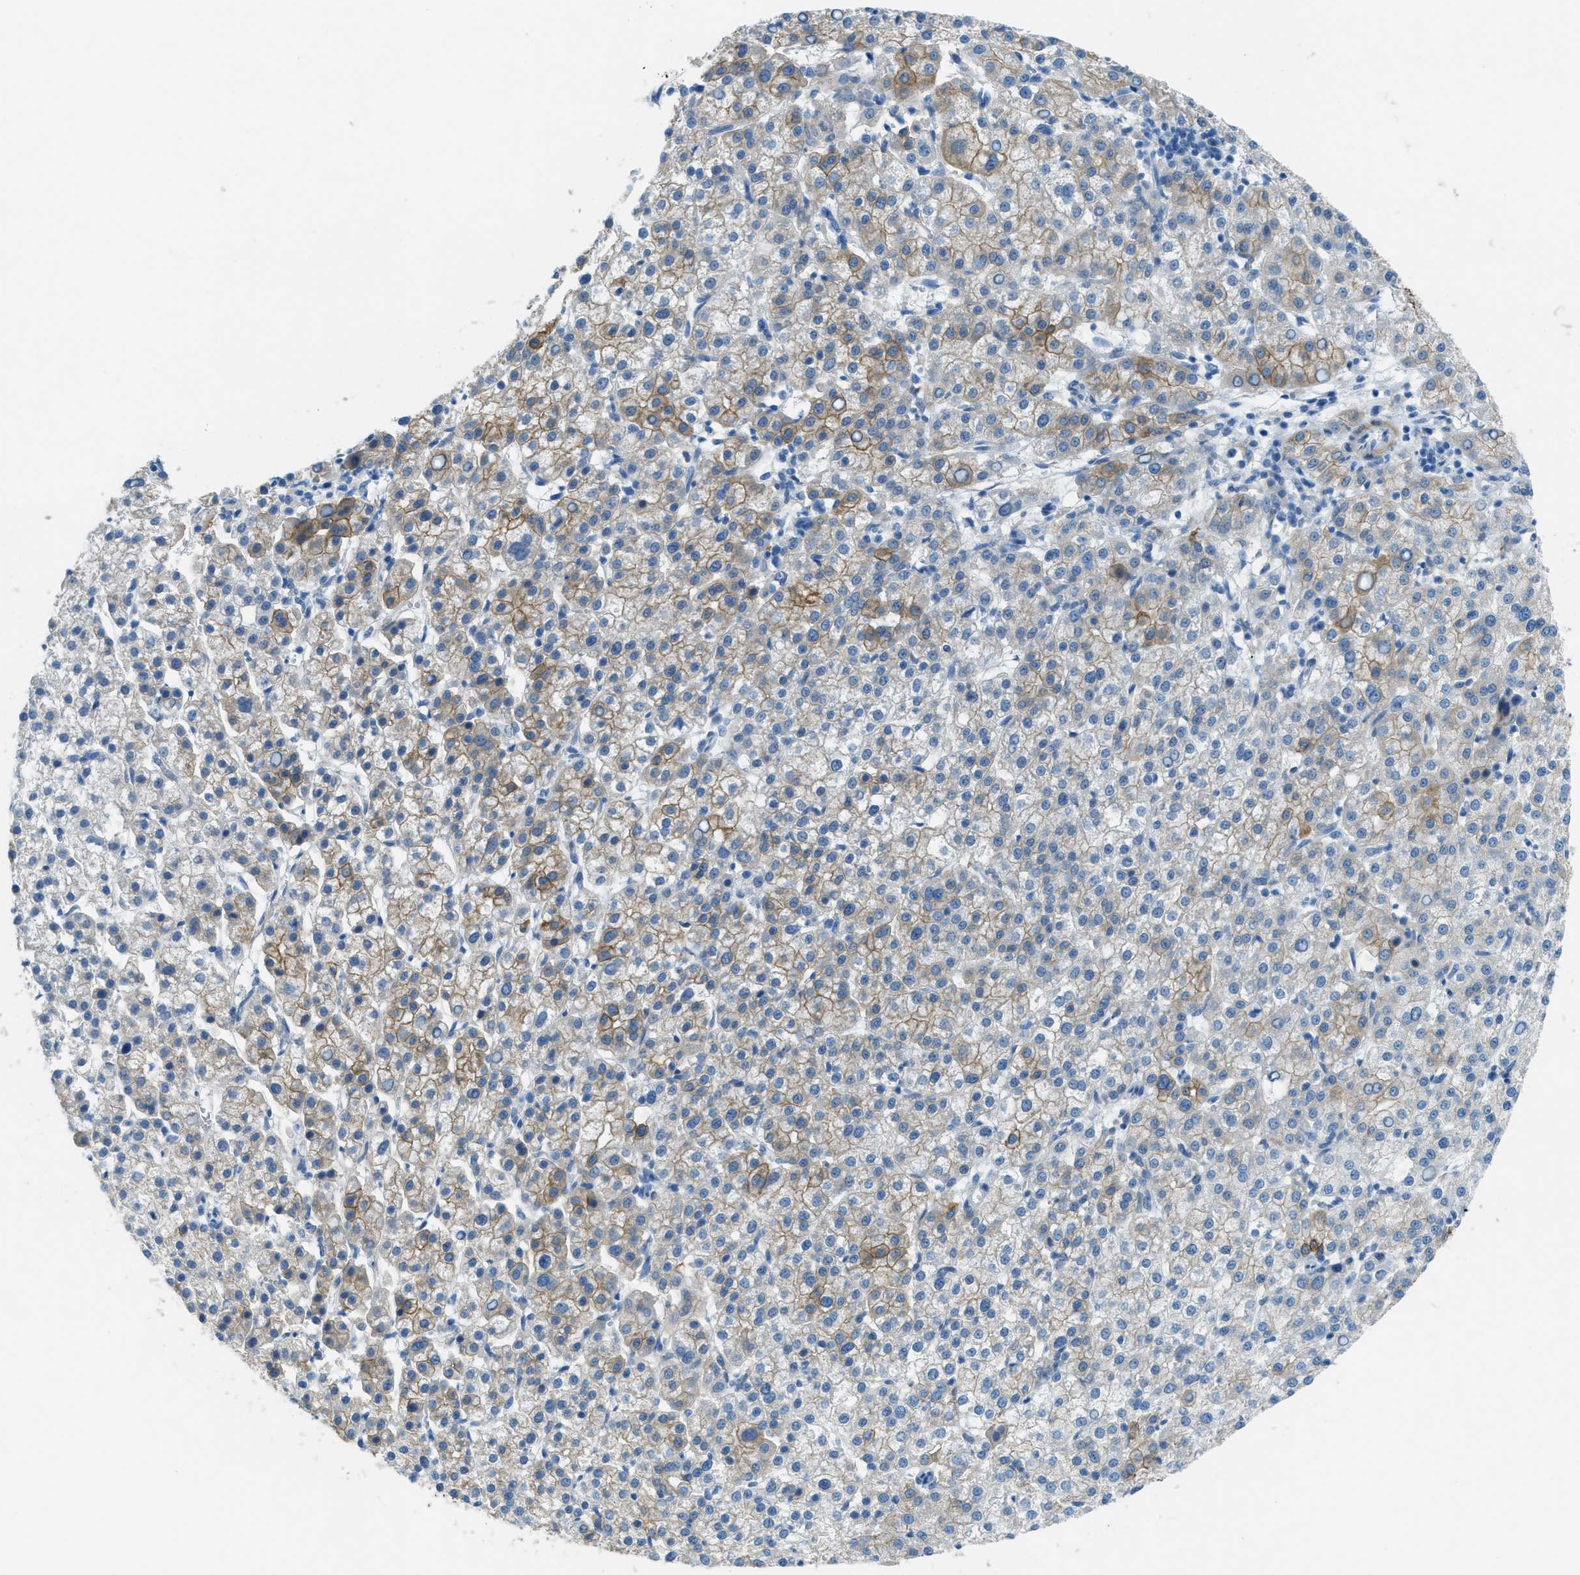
{"staining": {"intensity": "weak", "quantity": "<25%", "location": "cytoplasmic/membranous"}, "tissue": "liver cancer", "cell_type": "Tumor cells", "image_type": "cancer", "snomed": [{"axis": "morphology", "description": "Carcinoma, Hepatocellular, NOS"}, {"axis": "topography", "description": "Liver"}], "caption": "DAB immunohistochemical staining of human liver cancer demonstrates no significant positivity in tumor cells. Nuclei are stained in blue.", "gene": "KLHL8", "patient": {"sex": "female", "age": 58}}